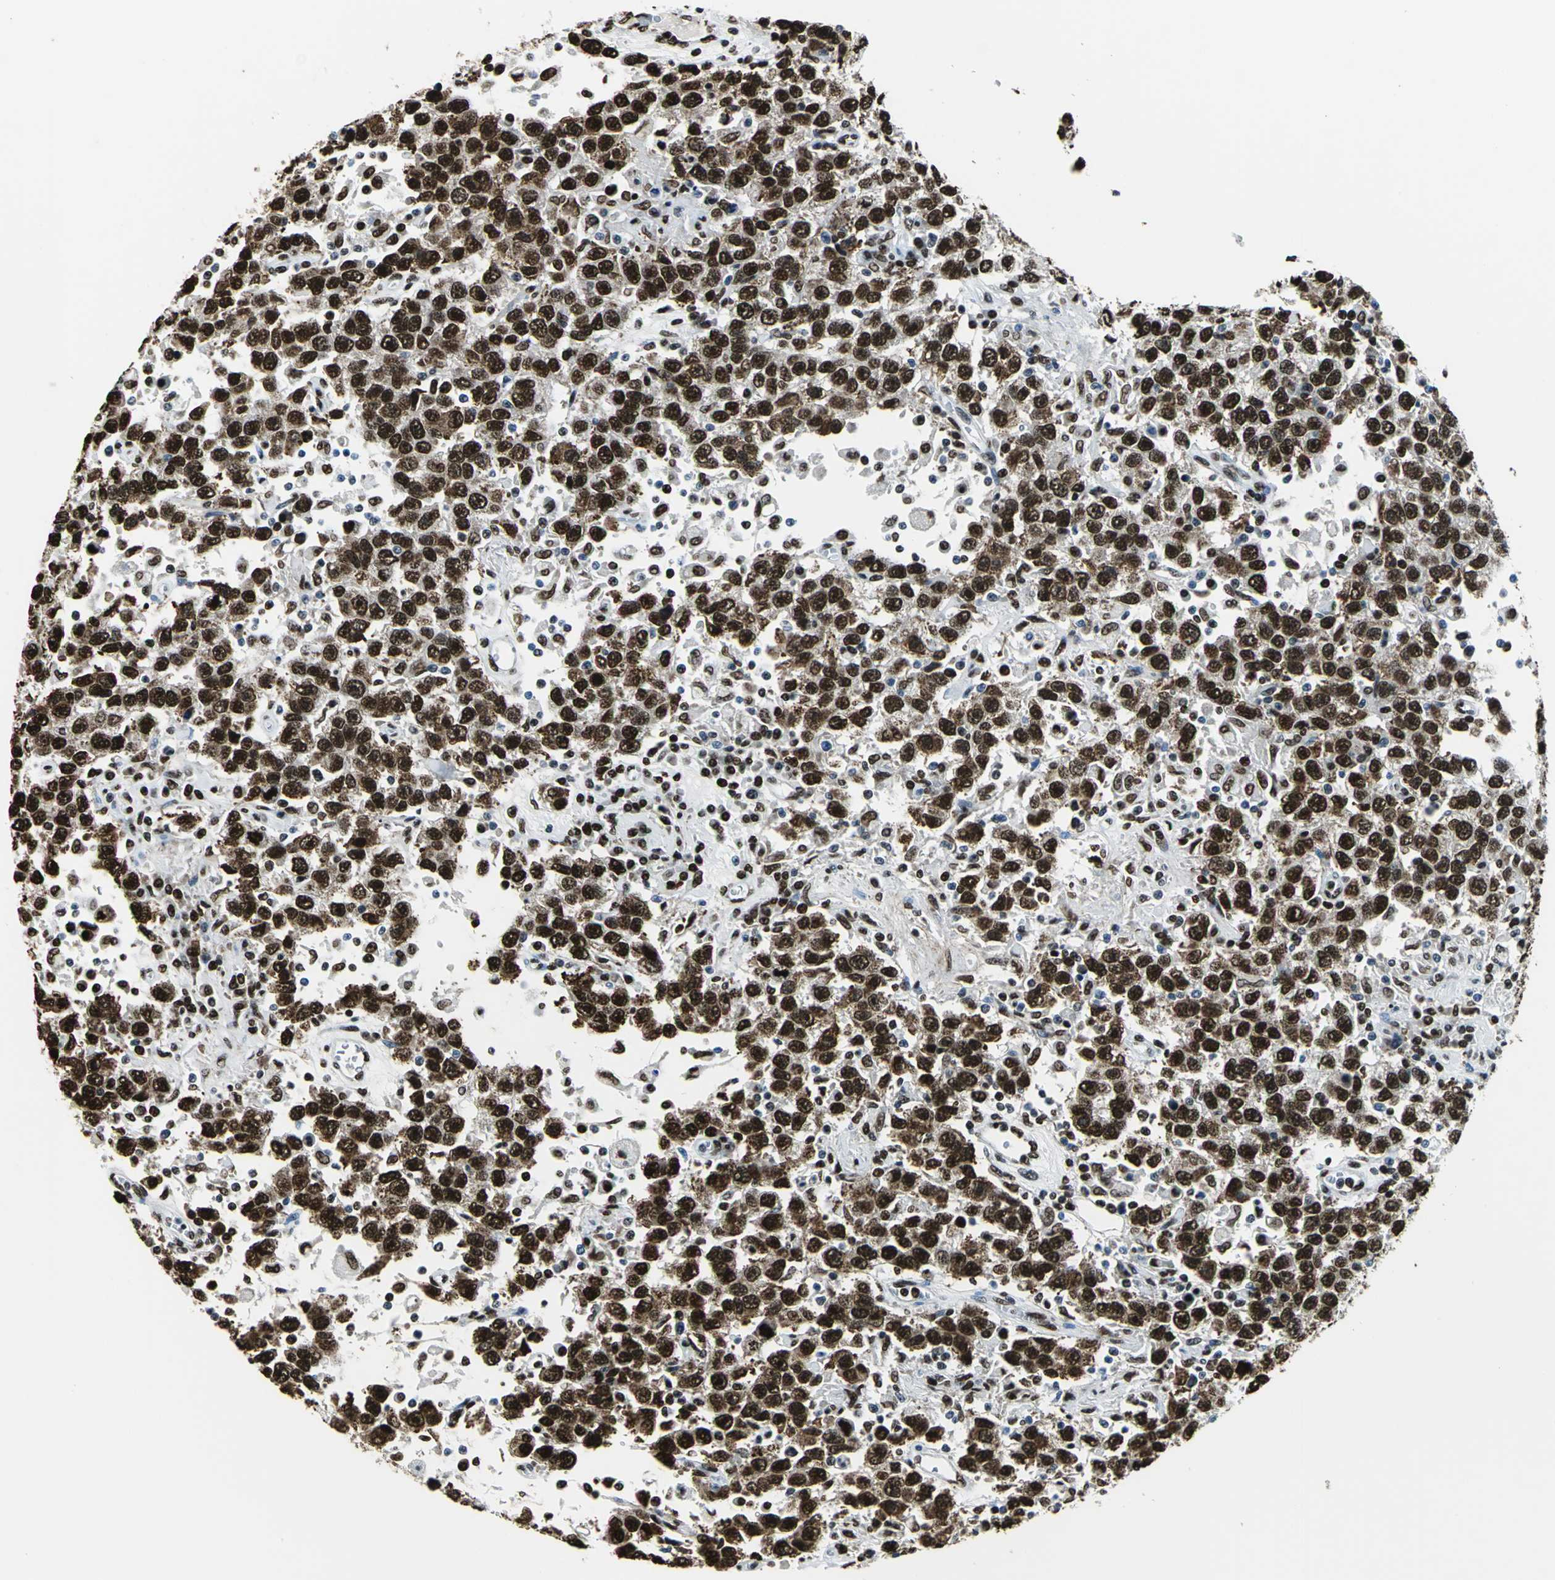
{"staining": {"intensity": "strong", "quantity": ">75%", "location": "cytoplasmic/membranous,nuclear"}, "tissue": "testis cancer", "cell_type": "Tumor cells", "image_type": "cancer", "snomed": [{"axis": "morphology", "description": "Seminoma, NOS"}, {"axis": "topography", "description": "Testis"}], "caption": "This micrograph exhibits IHC staining of testis cancer, with high strong cytoplasmic/membranous and nuclear positivity in approximately >75% of tumor cells.", "gene": "APEX1", "patient": {"sex": "male", "age": 41}}